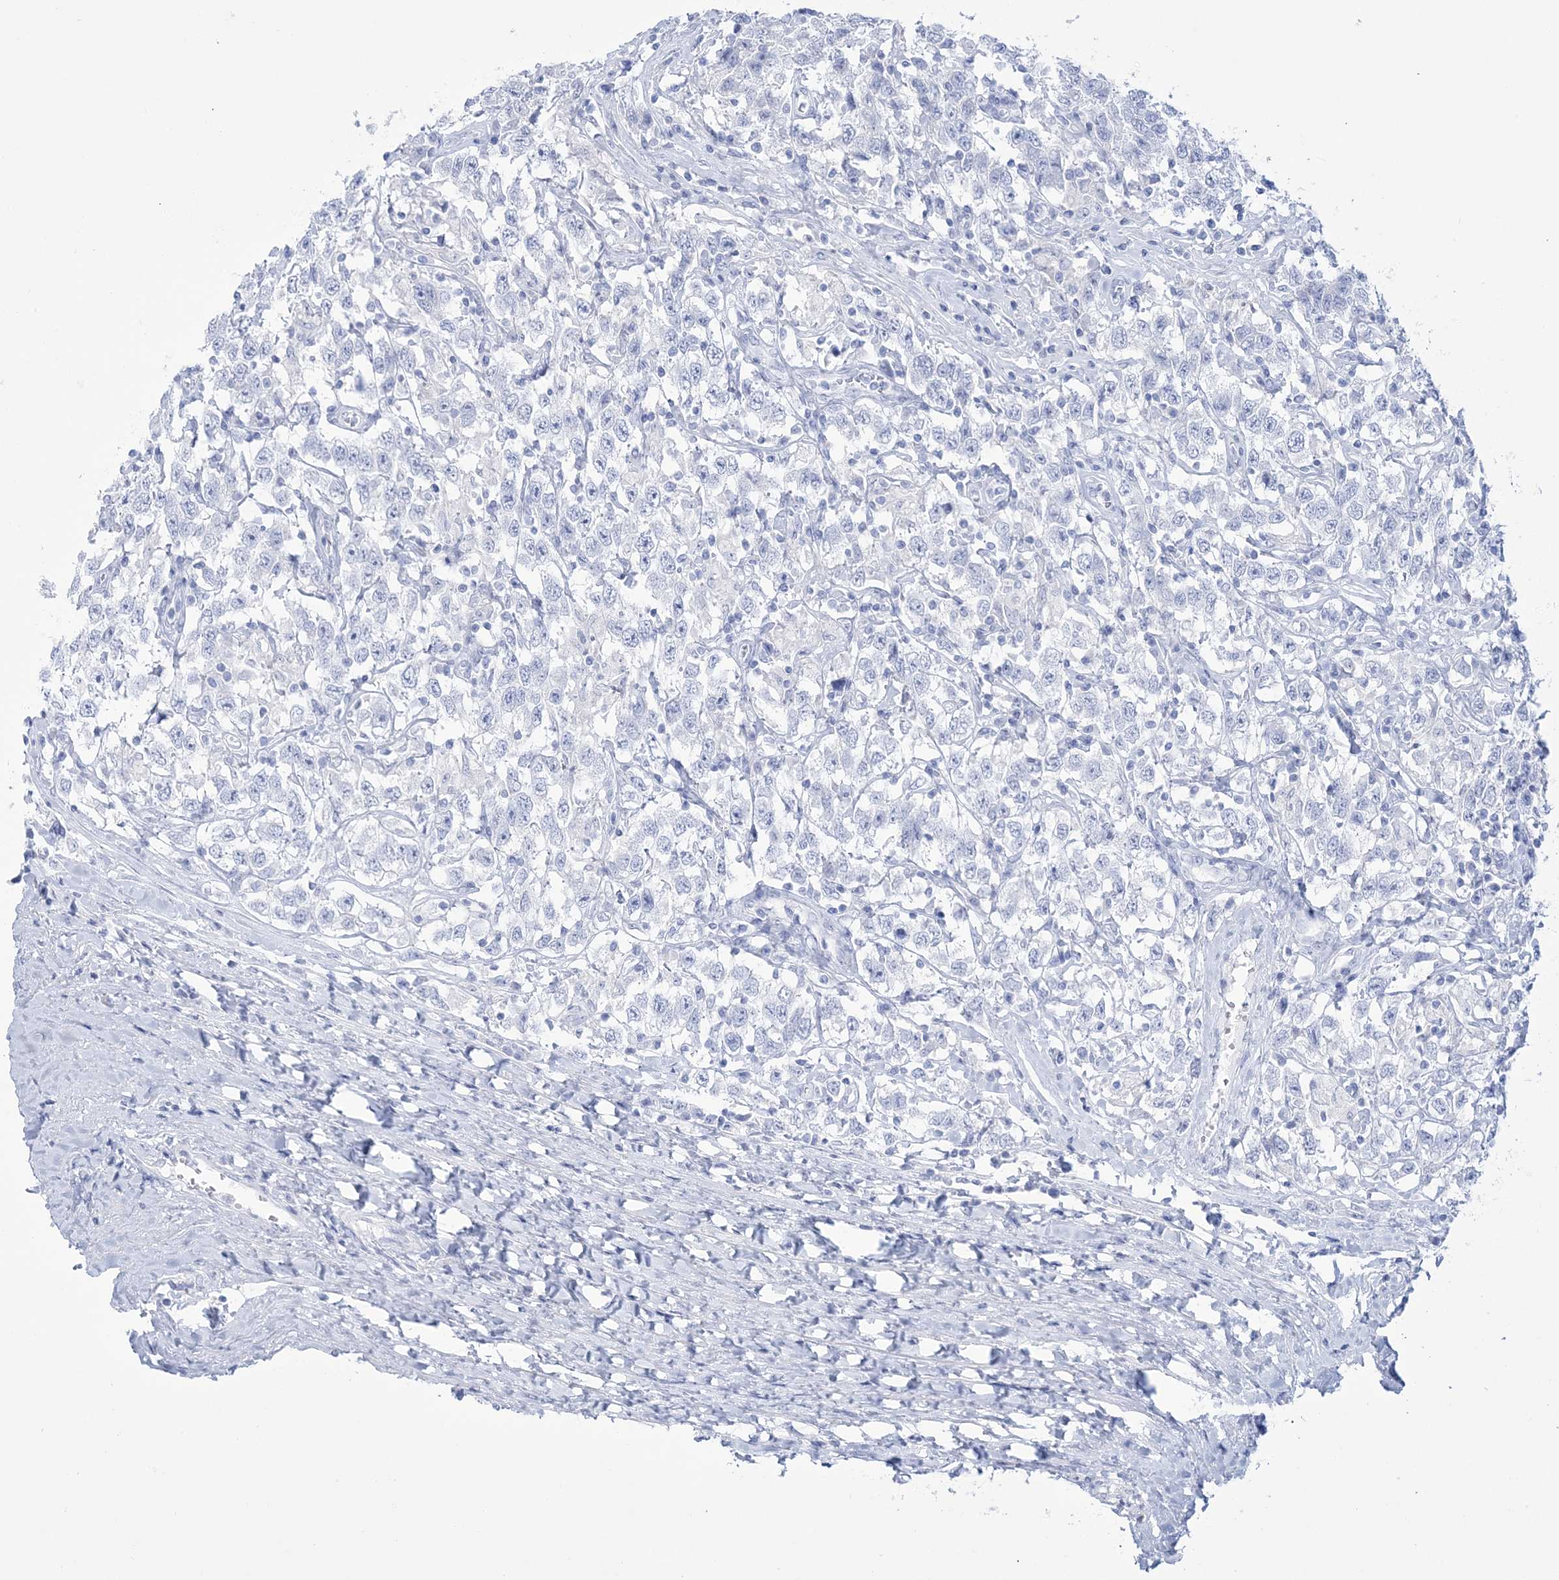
{"staining": {"intensity": "negative", "quantity": "none", "location": "none"}, "tissue": "testis cancer", "cell_type": "Tumor cells", "image_type": "cancer", "snomed": [{"axis": "morphology", "description": "Seminoma, NOS"}, {"axis": "topography", "description": "Testis"}], "caption": "This micrograph is of testis cancer (seminoma) stained with IHC to label a protein in brown with the nuclei are counter-stained blue. There is no positivity in tumor cells.", "gene": "RBP2", "patient": {"sex": "male", "age": 41}}